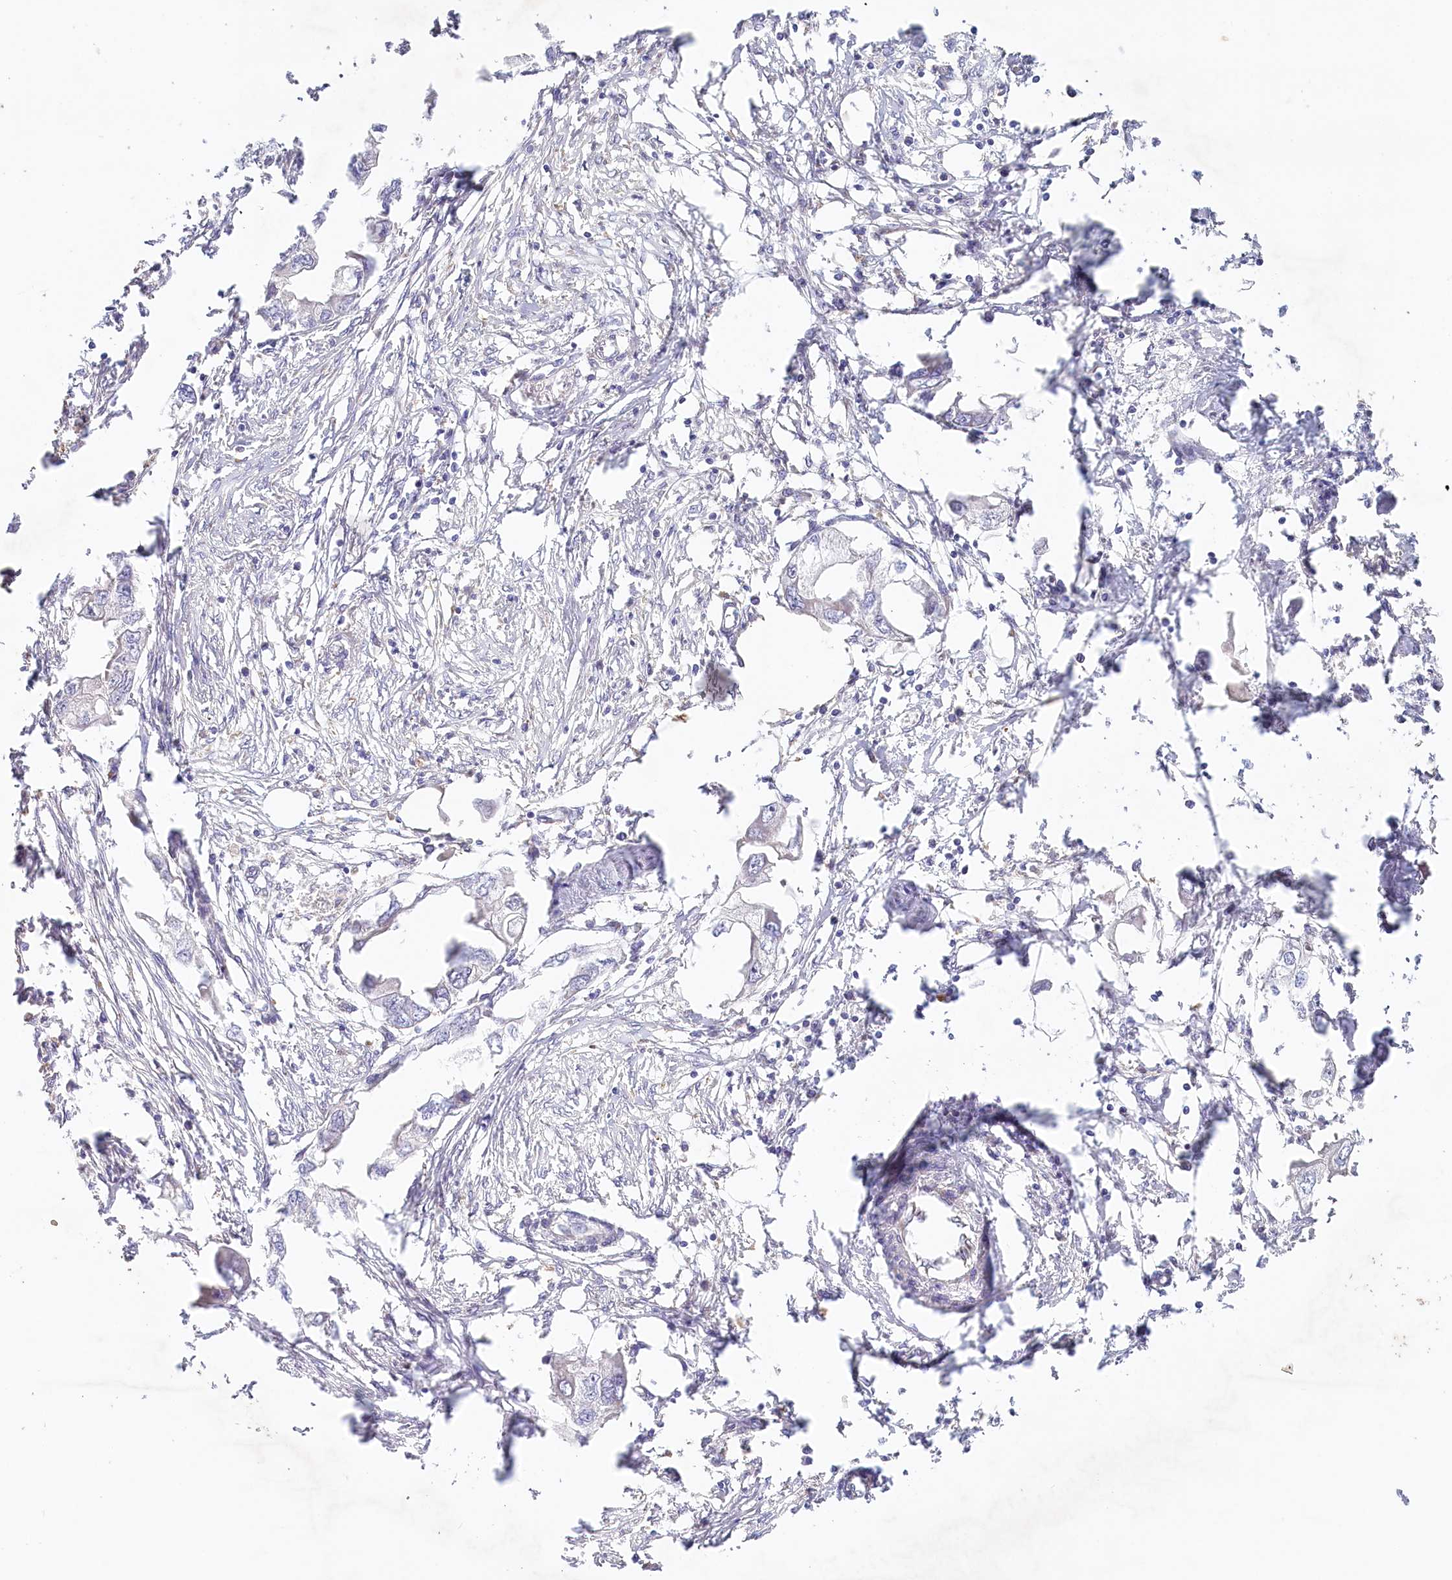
{"staining": {"intensity": "negative", "quantity": "none", "location": "none"}, "tissue": "endometrial cancer", "cell_type": "Tumor cells", "image_type": "cancer", "snomed": [{"axis": "morphology", "description": "Adenocarcinoma, NOS"}, {"axis": "morphology", "description": "Adenocarcinoma, metastatic, NOS"}, {"axis": "topography", "description": "Adipose tissue"}, {"axis": "topography", "description": "Endometrium"}], "caption": "High power microscopy photomicrograph of an immunohistochemistry (IHC) image of endometrial cancer, revealing no significant positivity in tumor cells.", "gene": "TNIP1", "patient": {"sex": "female", "age": 67}}